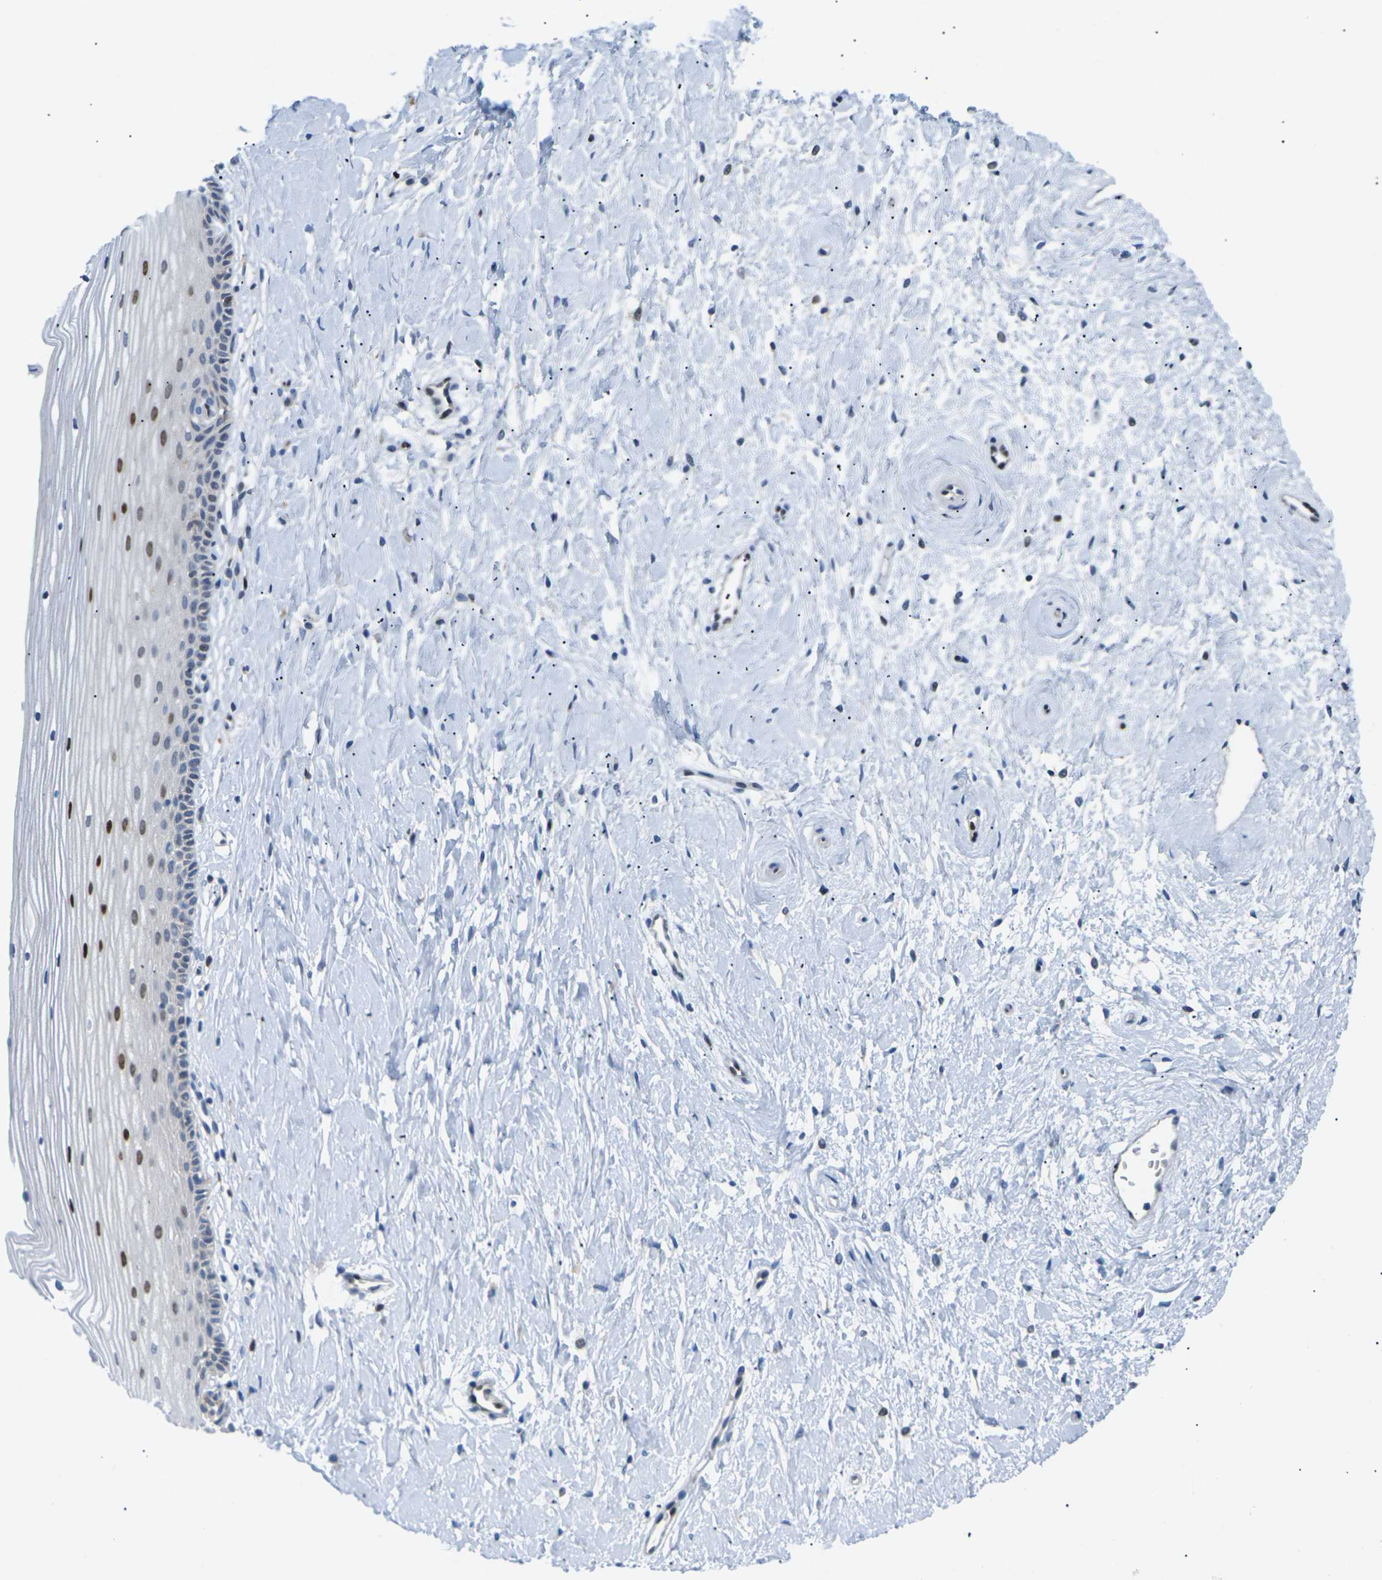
{"staining": {"intensity": "strong", "quantity": "25%-75%", "location": "nuclear"}, "tissue": "cervix", "cell_type": "Glandular cells", "image_type": "normal", "snomed": [{"axis": "morphology", "description": "Normal tissue, NOS"}, {"axis": "topography", "description": "Cervix"}], "caption": "Immunohistochemistry staining of normal cervix, which reveals high levels of strong nuclear staining in approximately 25%-75% of glandular cells indicating strong nuclear protein positivity. The staining was performed using DAB (brown) for protein detection and nuclei were counterstained in hematoxylin (blue).", "gene": "RPS6KA3", "patient": {"sex": "female", "age": 39}}